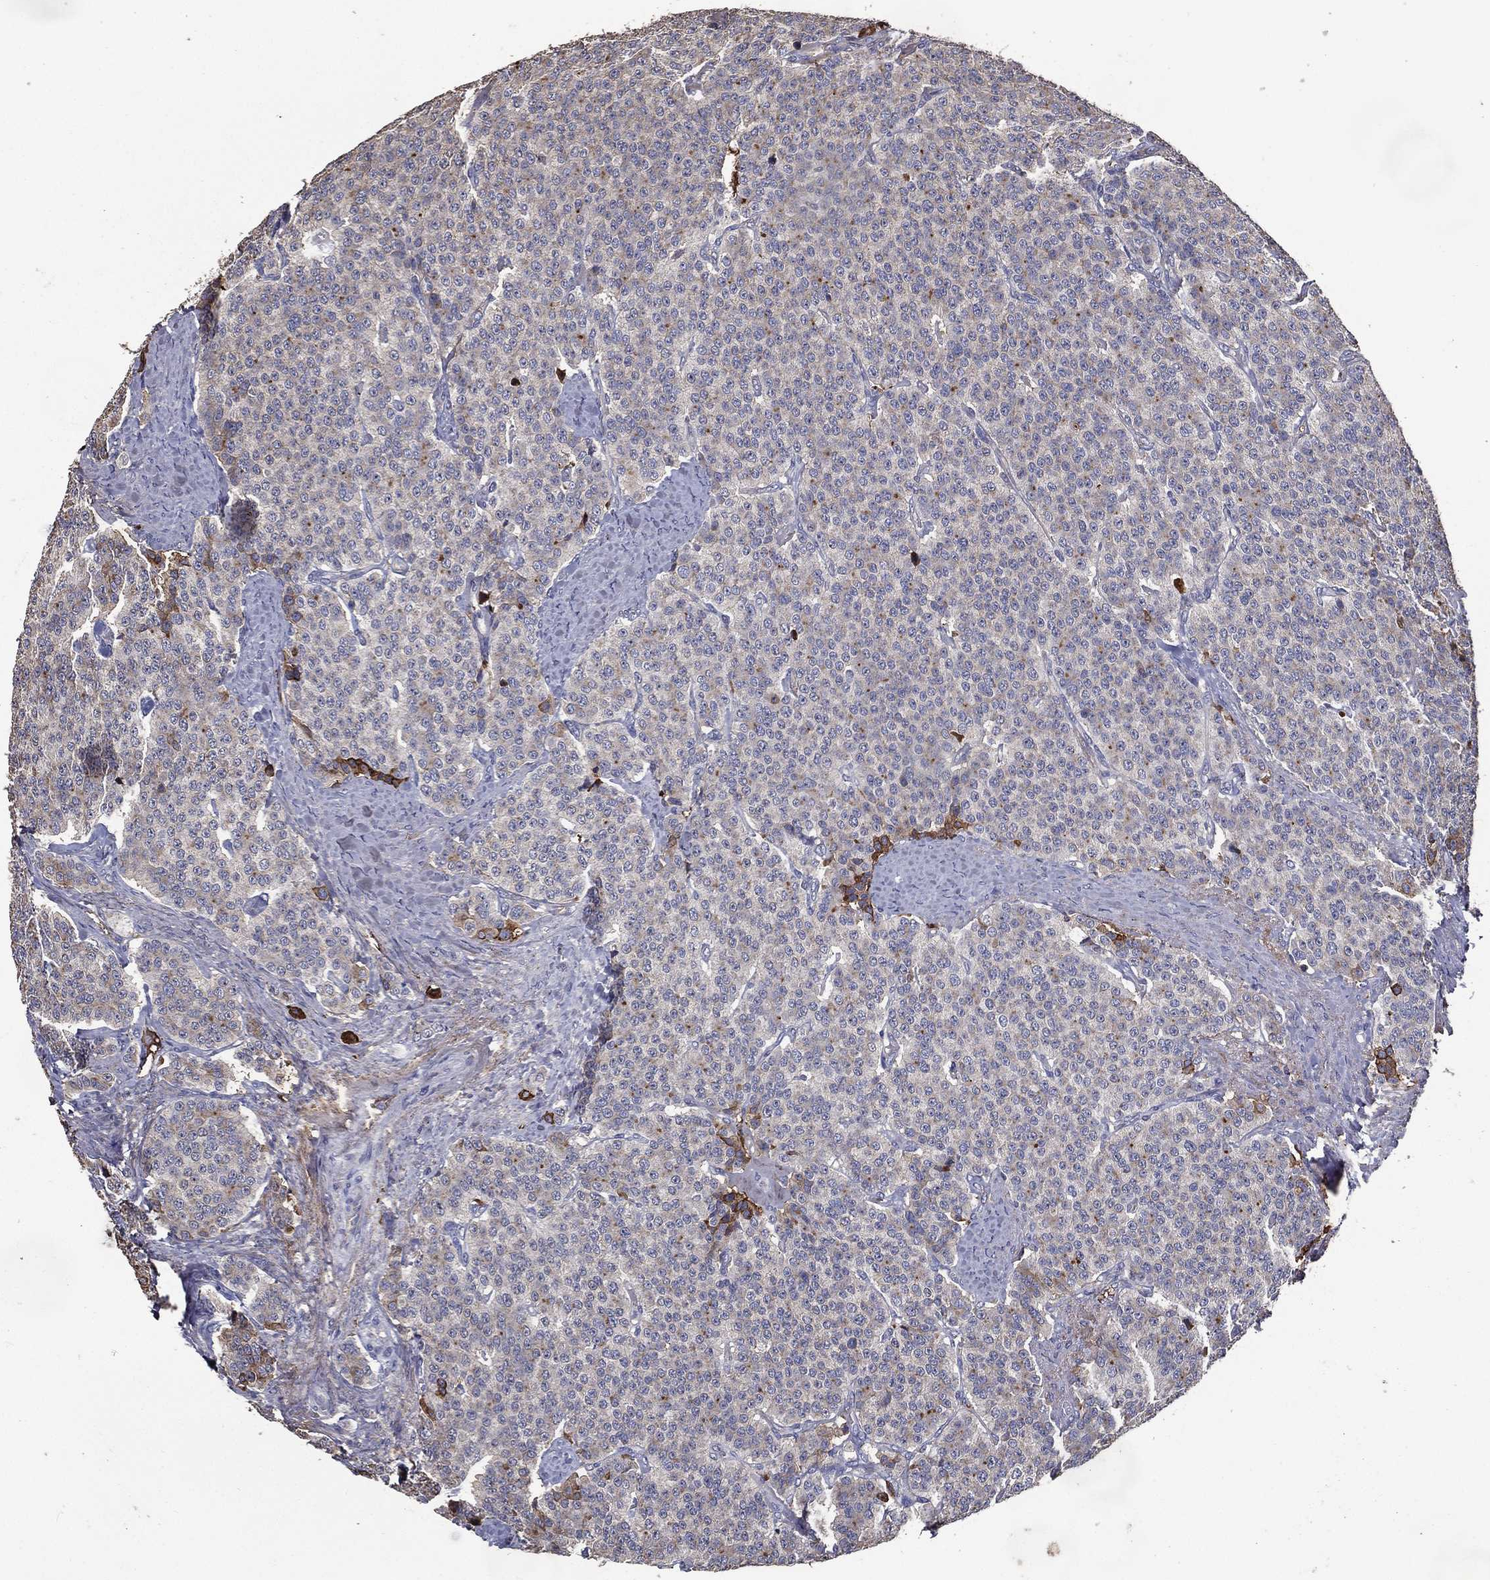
{"staining": {"intensity": "negative", "quantity": "none", "location": "none"}, "tissue": "carcinoid", "cell_type": "Tumor cells", "image_type": "cancer", "snomed": [{"axis": "morphology", "description": "Carcinoid, malignant, NOS"}, {"axis": "topography", "description": "Small intestine"}], "caption": "The immunohistochemistry photomicrograph has no significant positivity in tumor cells of carcinoid tissue. (Brightfield microscopy of DAB IHC at high magnification).", "gene": "EFNA1", "patient": {"sex": "female", "age": 58}}